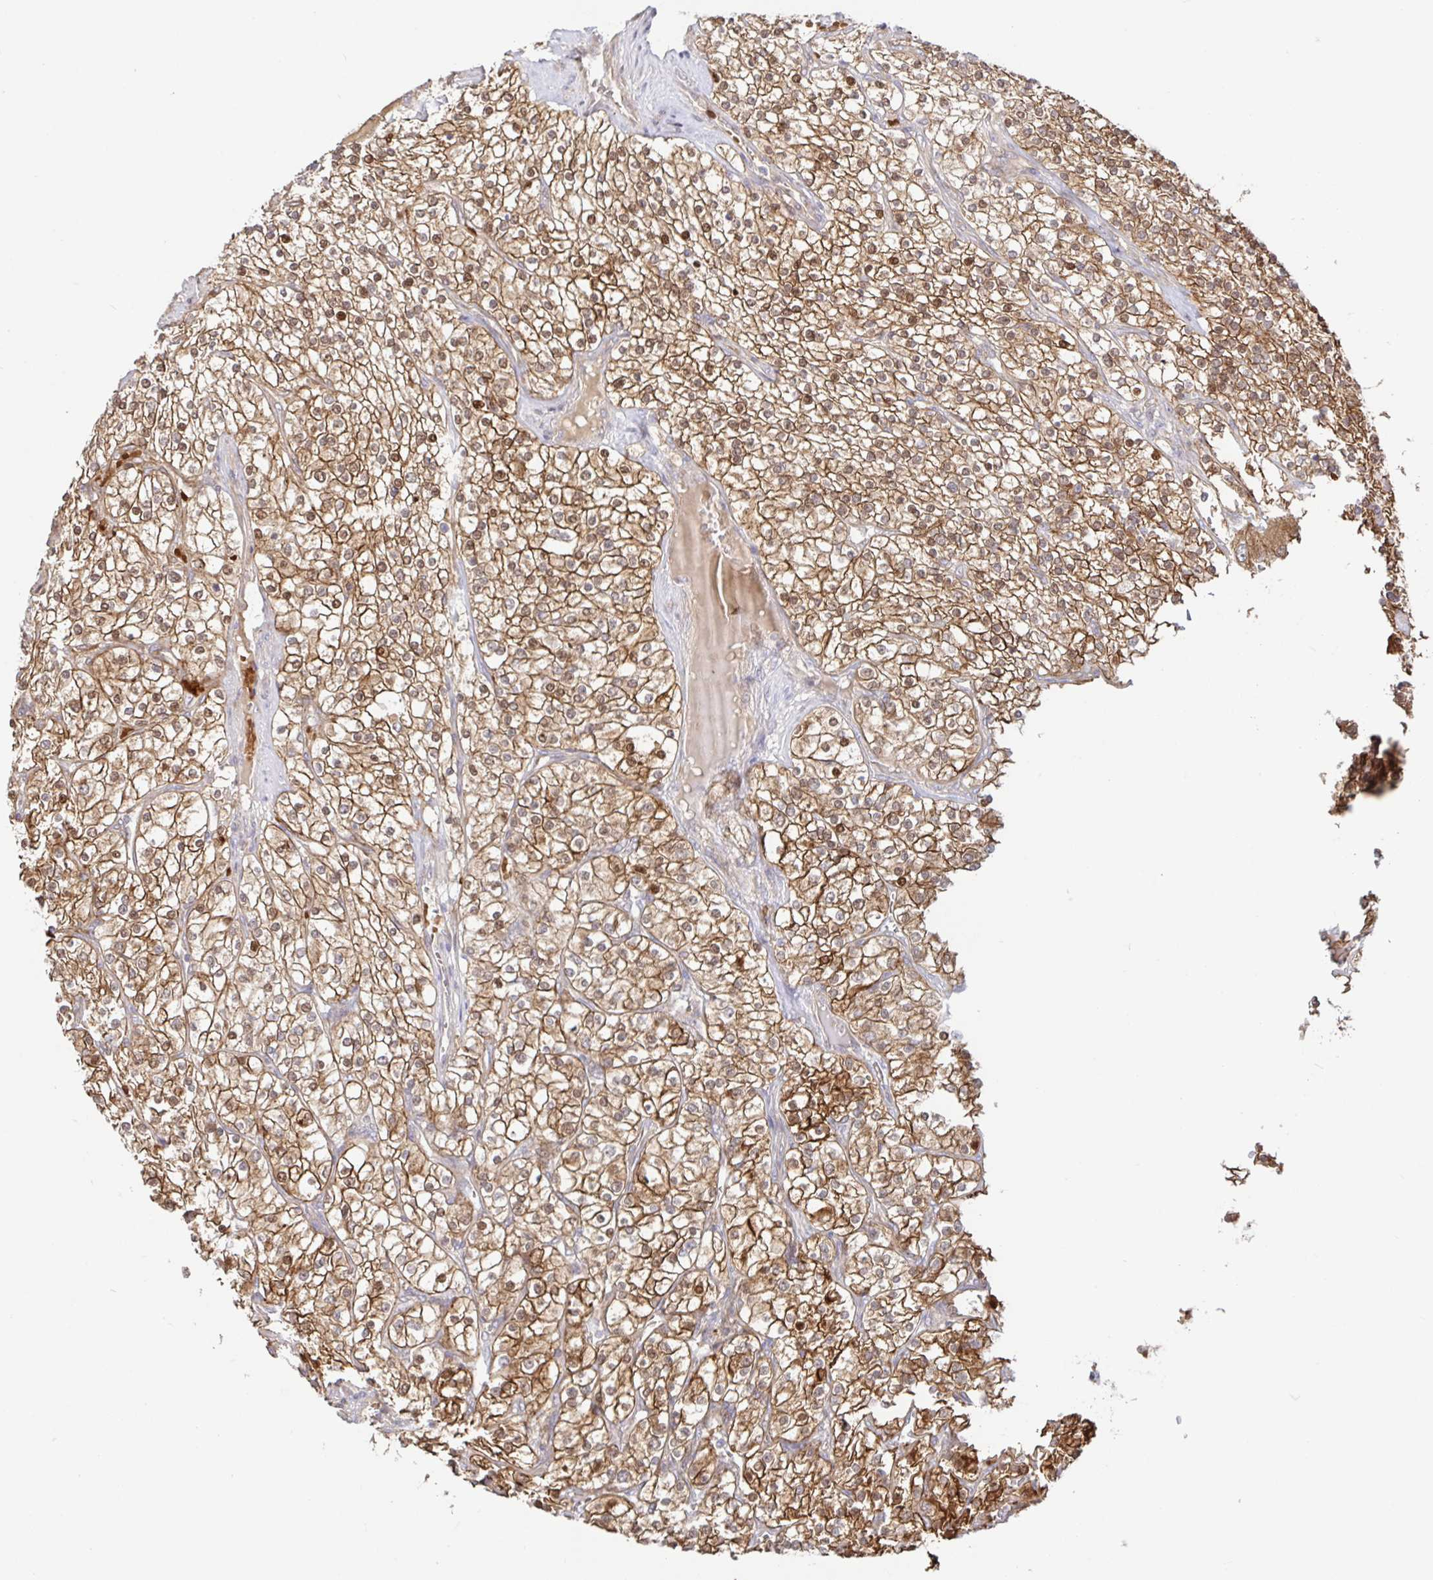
{"staining": {"intensity": "moderate", "quantity": ">75%", "location": "cytoplasmic/membranous"}, "tissue": "renal cancer", "cell_type": "Tumor cells", "image_type": "cancer", "snomed": [{"axis": "morphology", "description": "Adenocarcinoma, NOS"}, {"axis": "topography", "description": "Kidney"}], "caption": "A micrograph showing moderate cytoplasmic/membranous expression in about >75% of tumor cells in adenocarcinoma (renal), as visualized by brown immunohistochemical staining.", "gene": "AACS", "patient": {"sex": "male", "age": 80}}